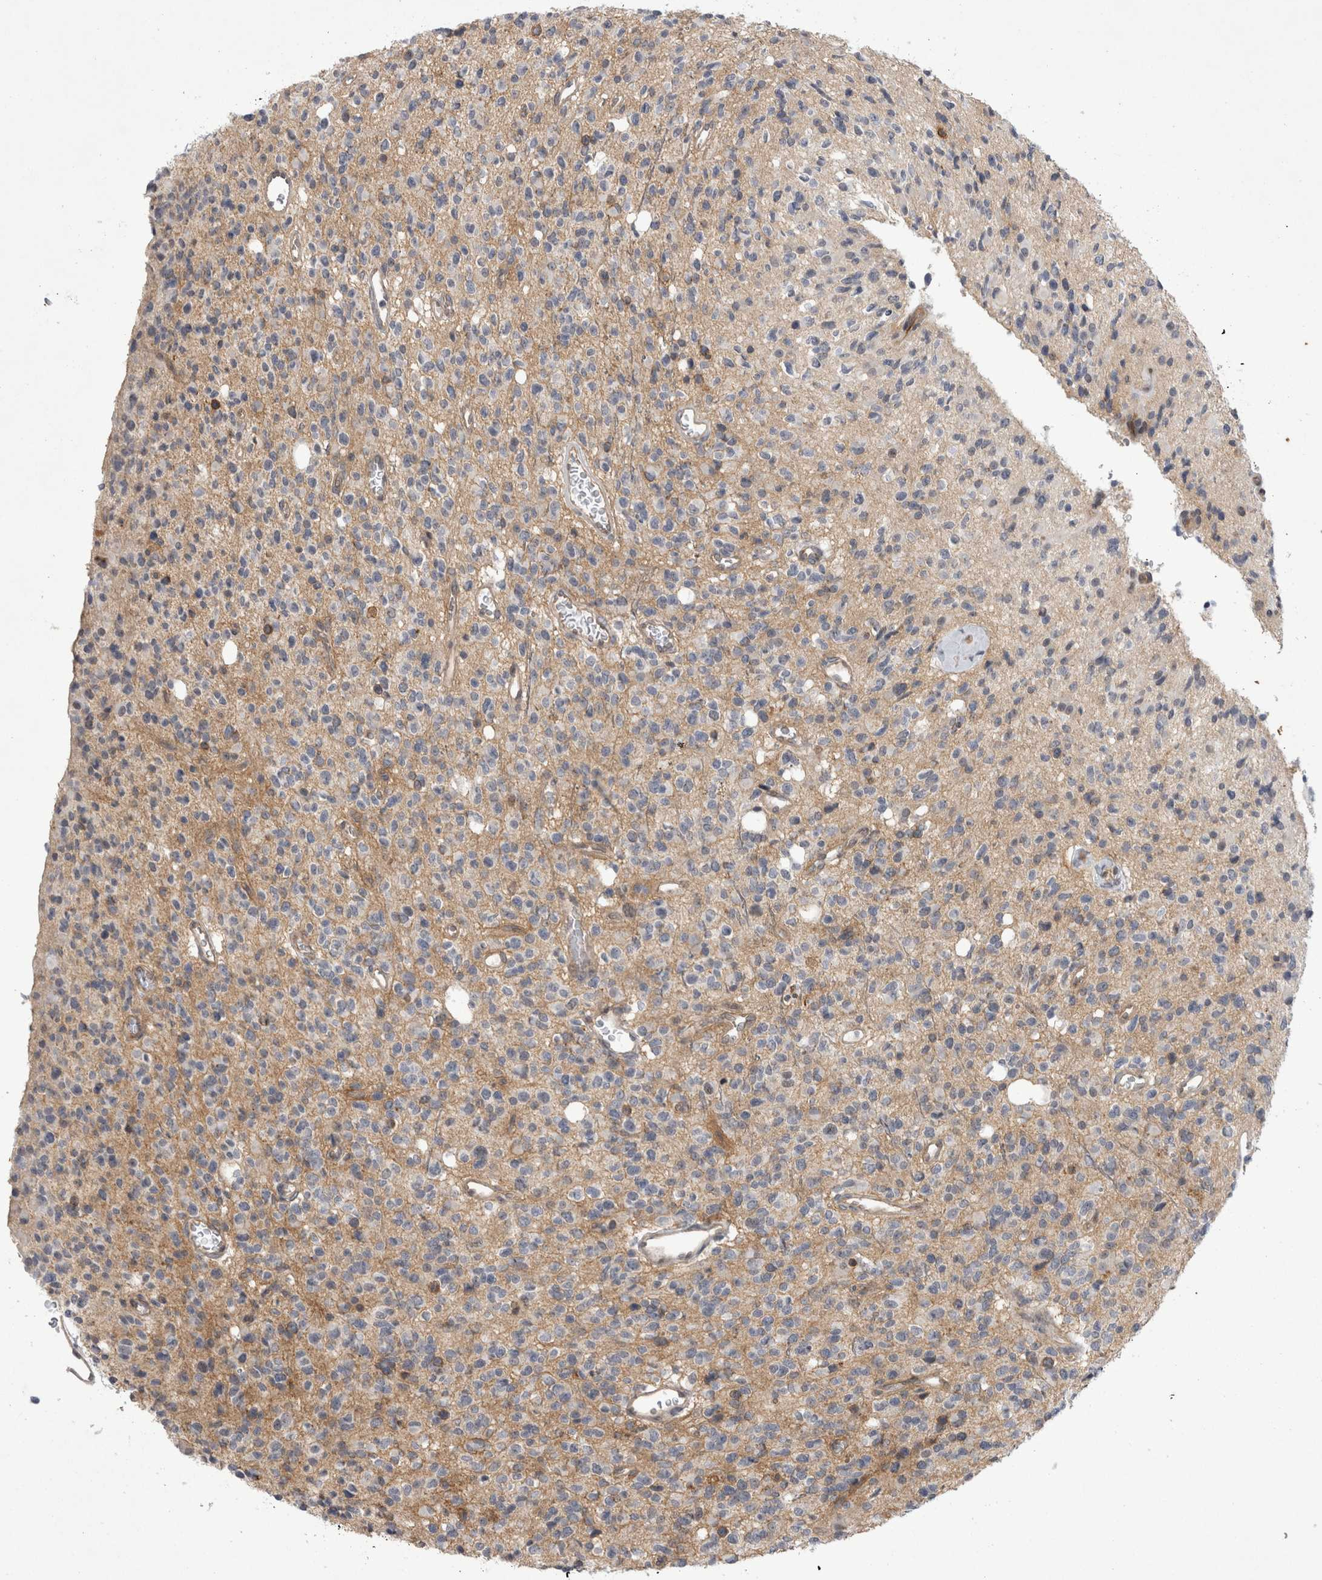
{"staining": {"intensity": "negative", "quantity": "none", "location": "none"}, "tissue": "glioma", "cell_type": "Tumor cells", "image_type": "cancer", "snomed": [{"axis": "morphology", "description": "Glioma, malignant, High grade"}, {"axis": "topography", "description": "Brain"}], "caption": "Immunohistochemical staining of human malignant glioma (high-grade) reveals no significant expression in tumor cells.", "gene": "PARP11", "patient": {"sex": "male", "age": 34}}